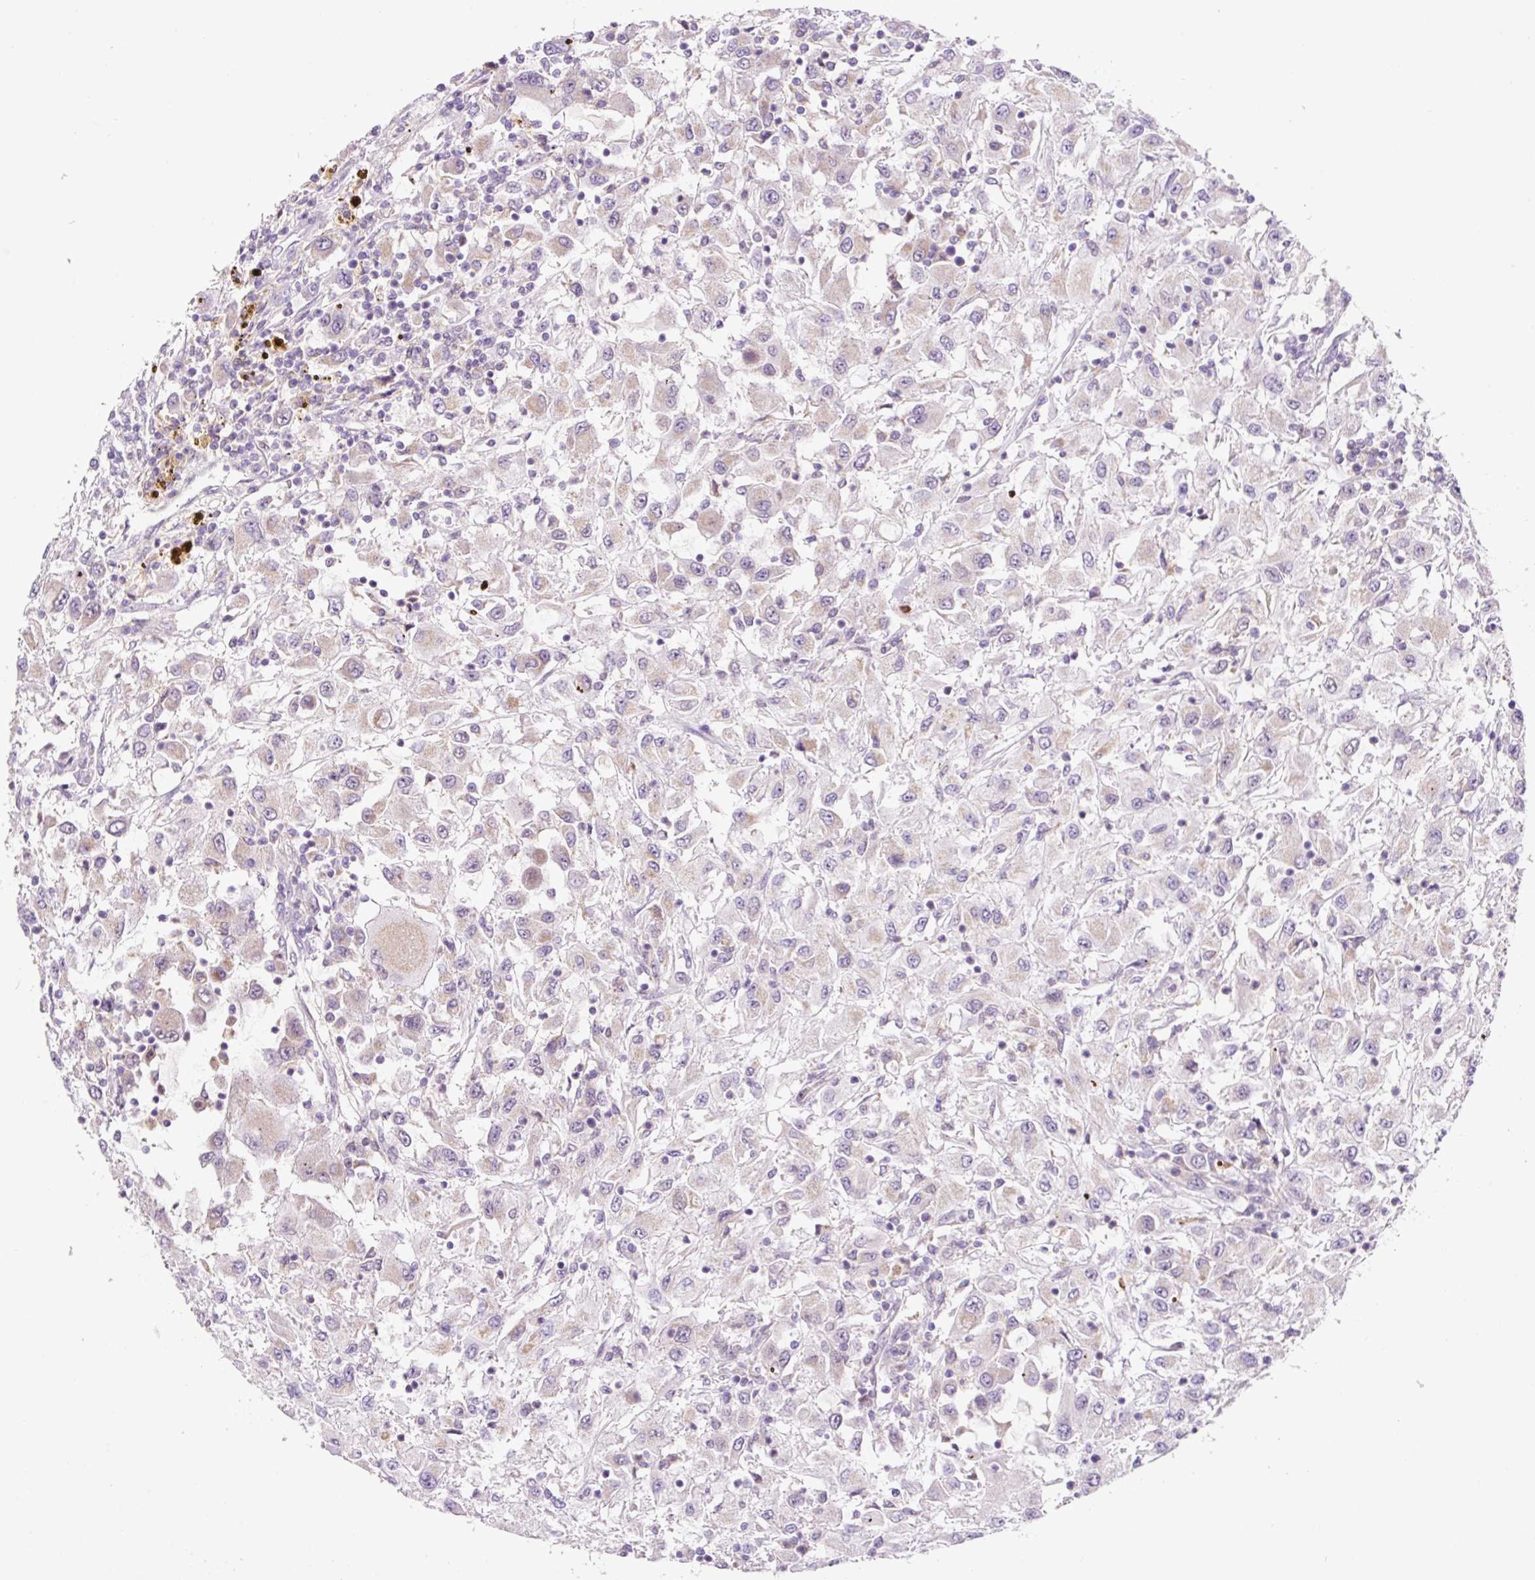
{"staining": {"intensity": "negative", "quantity": "none", "location": "none"}, "tissue": "renal cancer", "cell_type": "Tumor cells", "image_type": "cancer", "snomed": [{"axis": "morphology", "description": "Adenocarcinoma, NOS"}, {"axis": "topography", "description": "Kidney"}], "caption": "An image of renal cancer (adenocarcinoma) stained for a protein displays no brown staining in tumor cells.", "gene": "PCK2", "patient": {"sex": "female", "age": 67}}